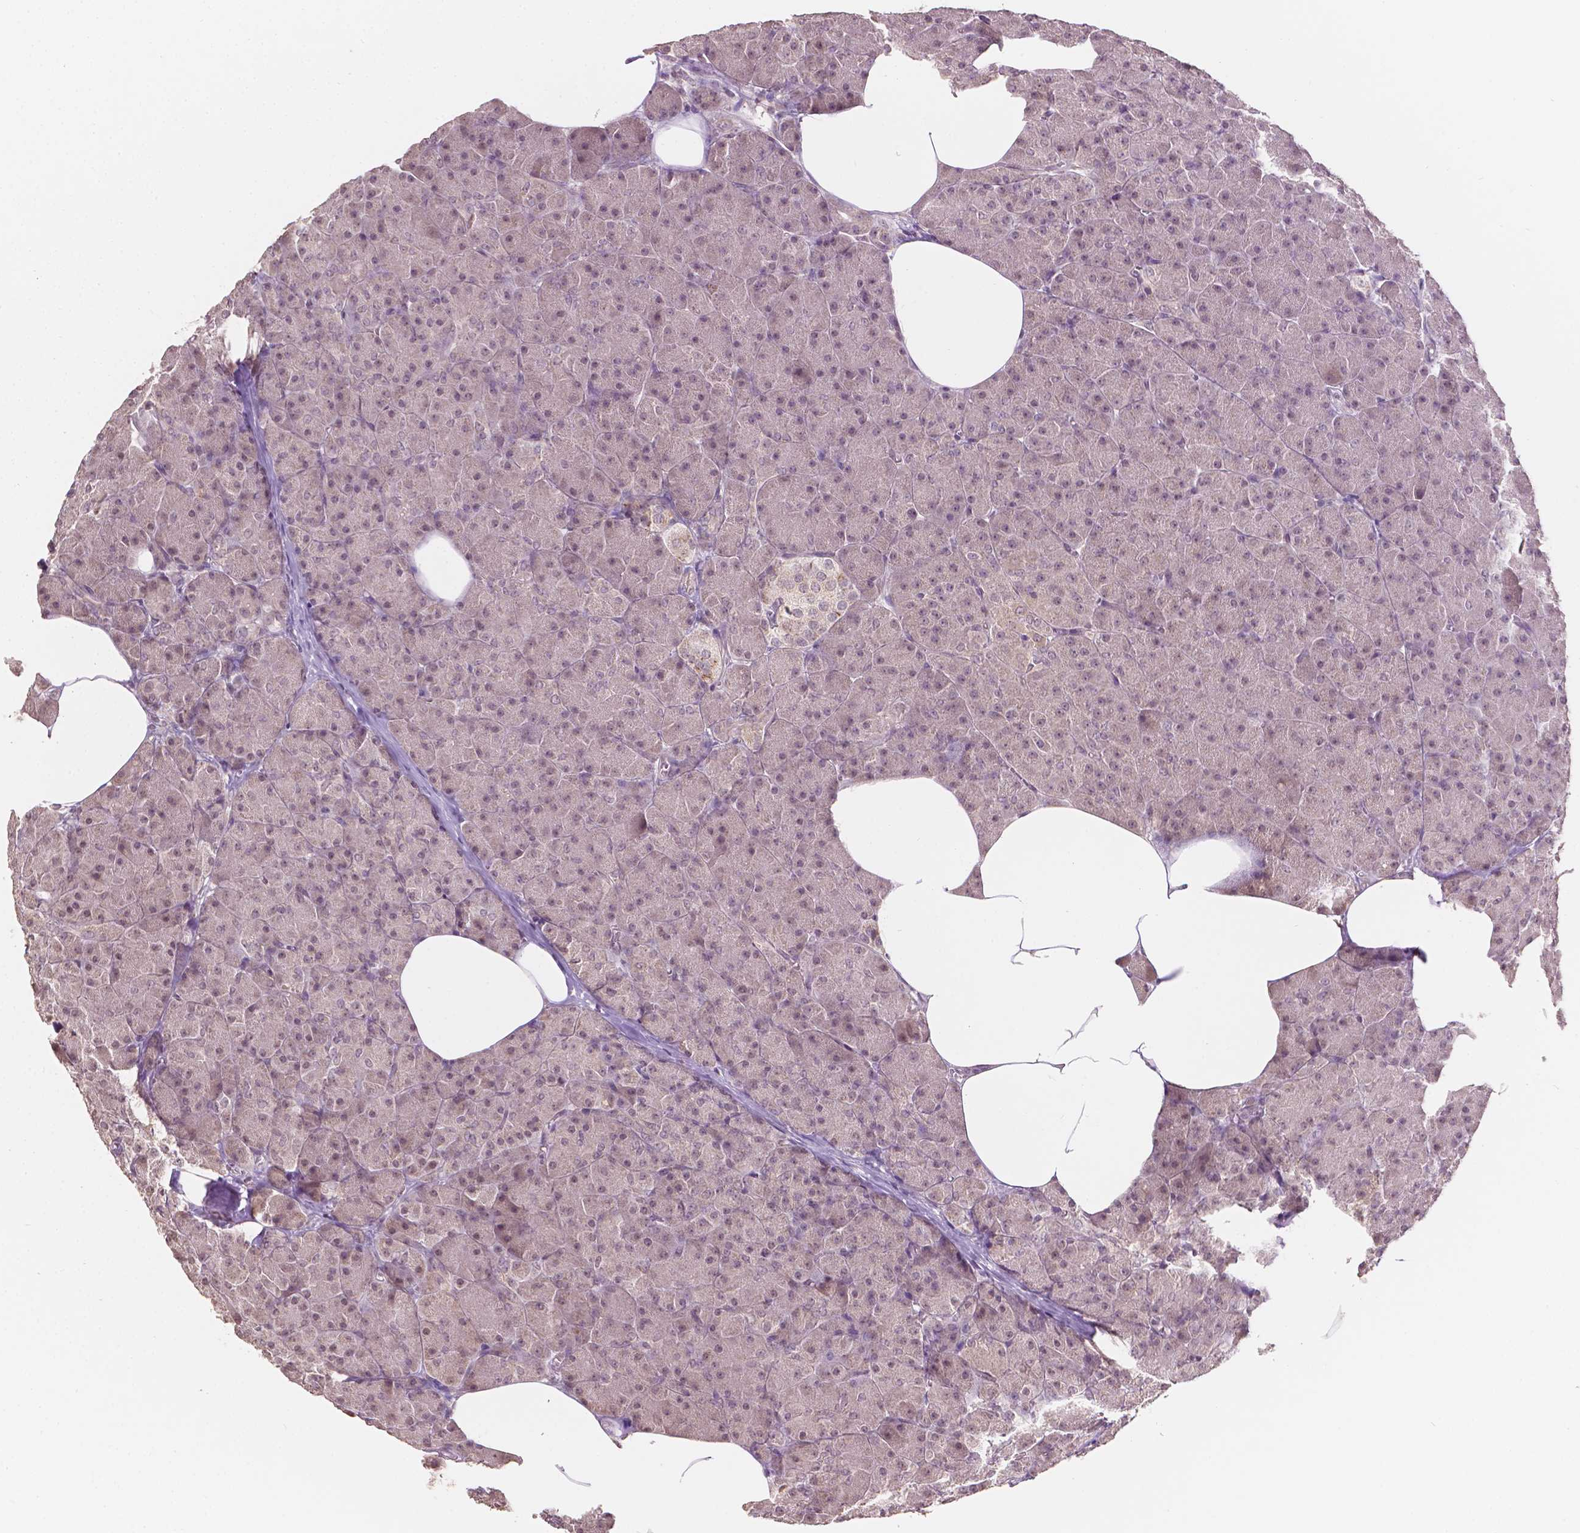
{"staining": {"intensity": "weak", "quantity": "<25%", "location": "cytoplasmic/membranous"}, "tissue": "pancreas", "cell_type": "Exocrine glandular cells", "image_type": "normal", "snomed": [{"axis": "morphology", "description": "Normal tissue, NOS"}, {"axis": "topography", "description": "Pancreas"}], "caption": "High magnification brightfield microscopy of unremarkable pancreas stained with DAB (brown) and counterstained with hematoxylin (blue): exocrine glandular cells show no significant staining. (DAB immunohistochemistry (IHC) with hematoxylin counter stain).", "gene": "NOS1AP", "patient": {"sex": "female", "age": 45}}